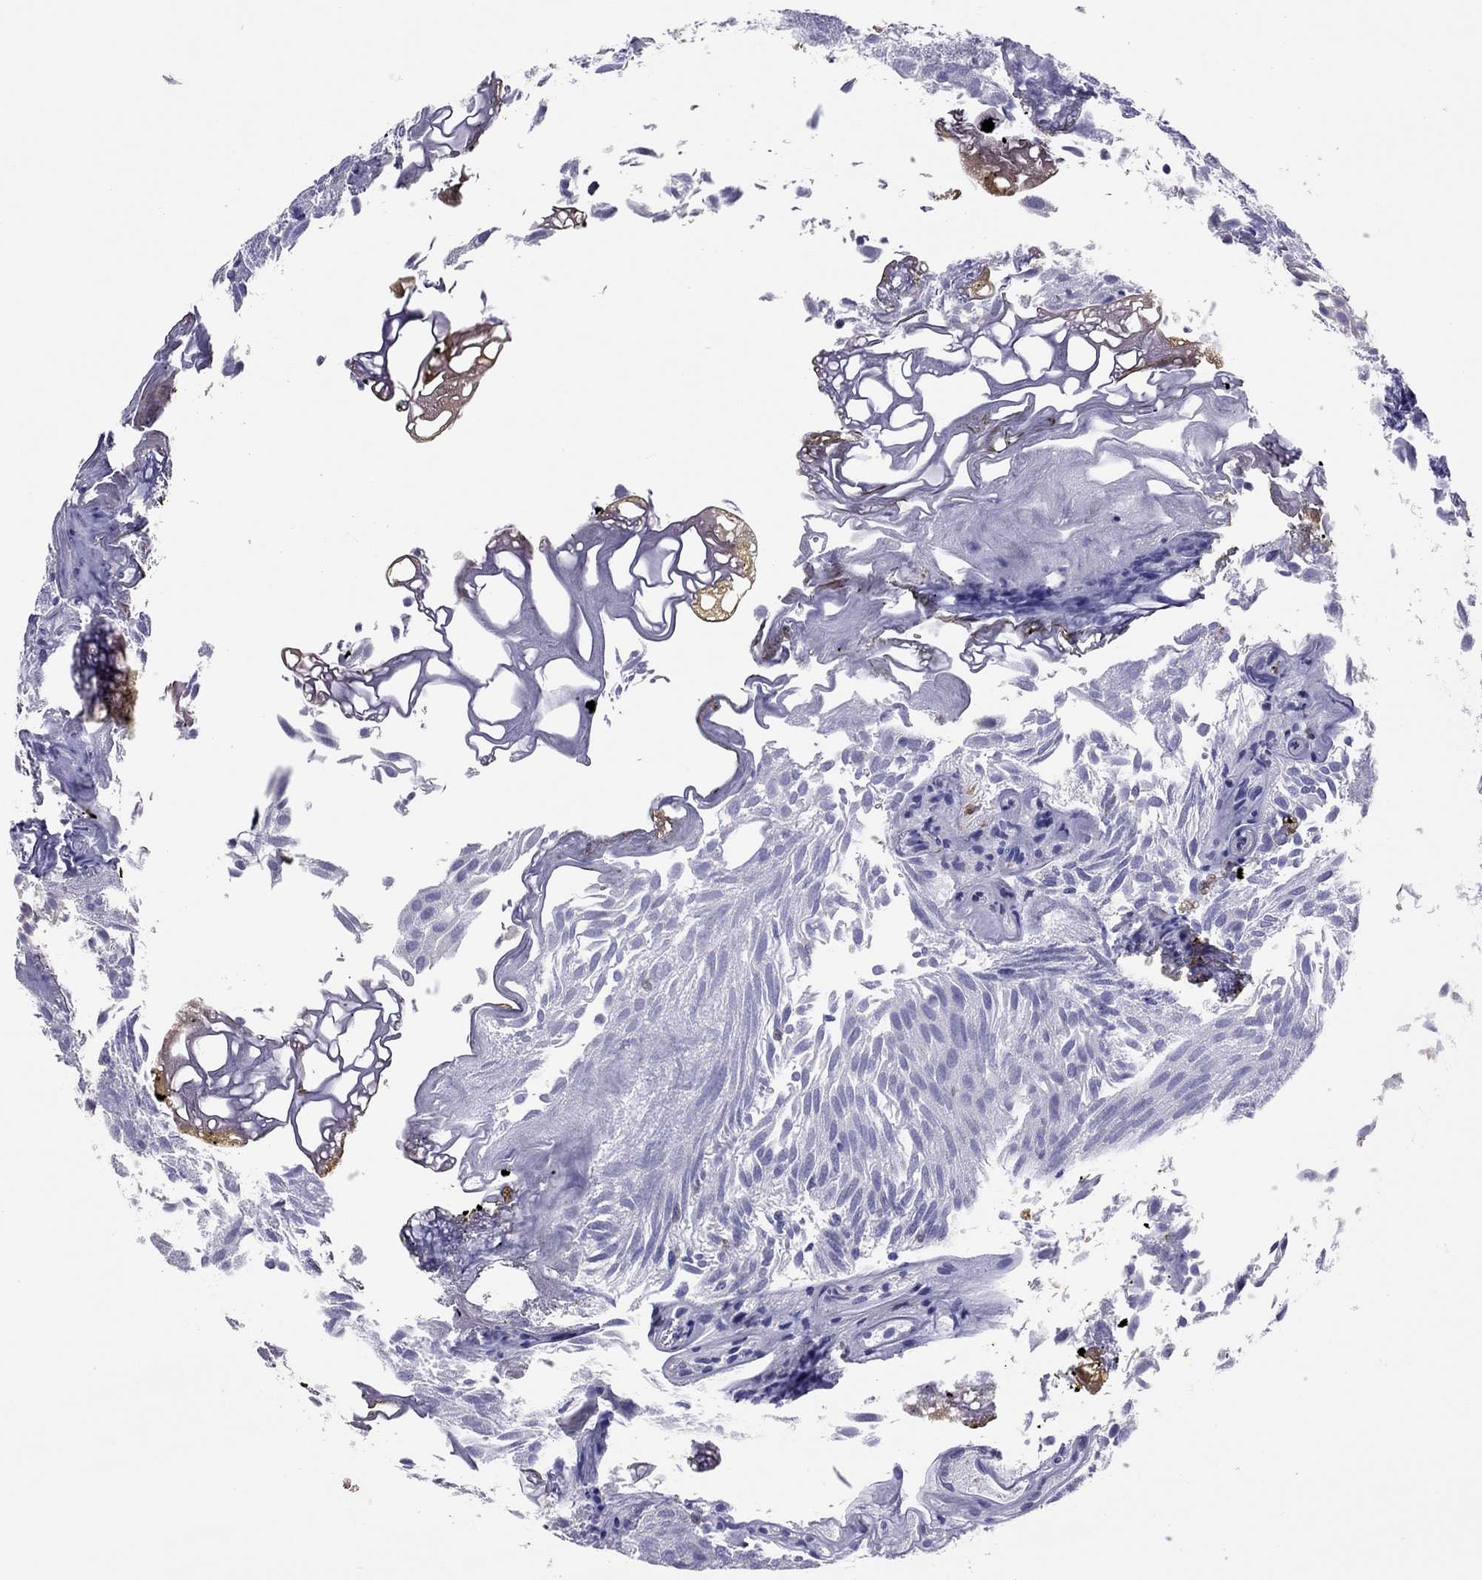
{"staining": {"intensity": "negative", "quantity": "none", "location": "none"}, "tissue": "urothelial cancer", "cell_type": "Tumor cells", "image_type": "cancer", "snomed": [{"axis": "morphology", "description": "Urothelial carcinoma, Low grade"}, {"axis": "topography", "description": "Urinary bladder"}], "caption": "Immunohistochemical staining of urothelial cancer demonstrates no significant staining in tumor cells.", "gene": "ADORA2A", "patient": {"sex": "male", "age": 52}}